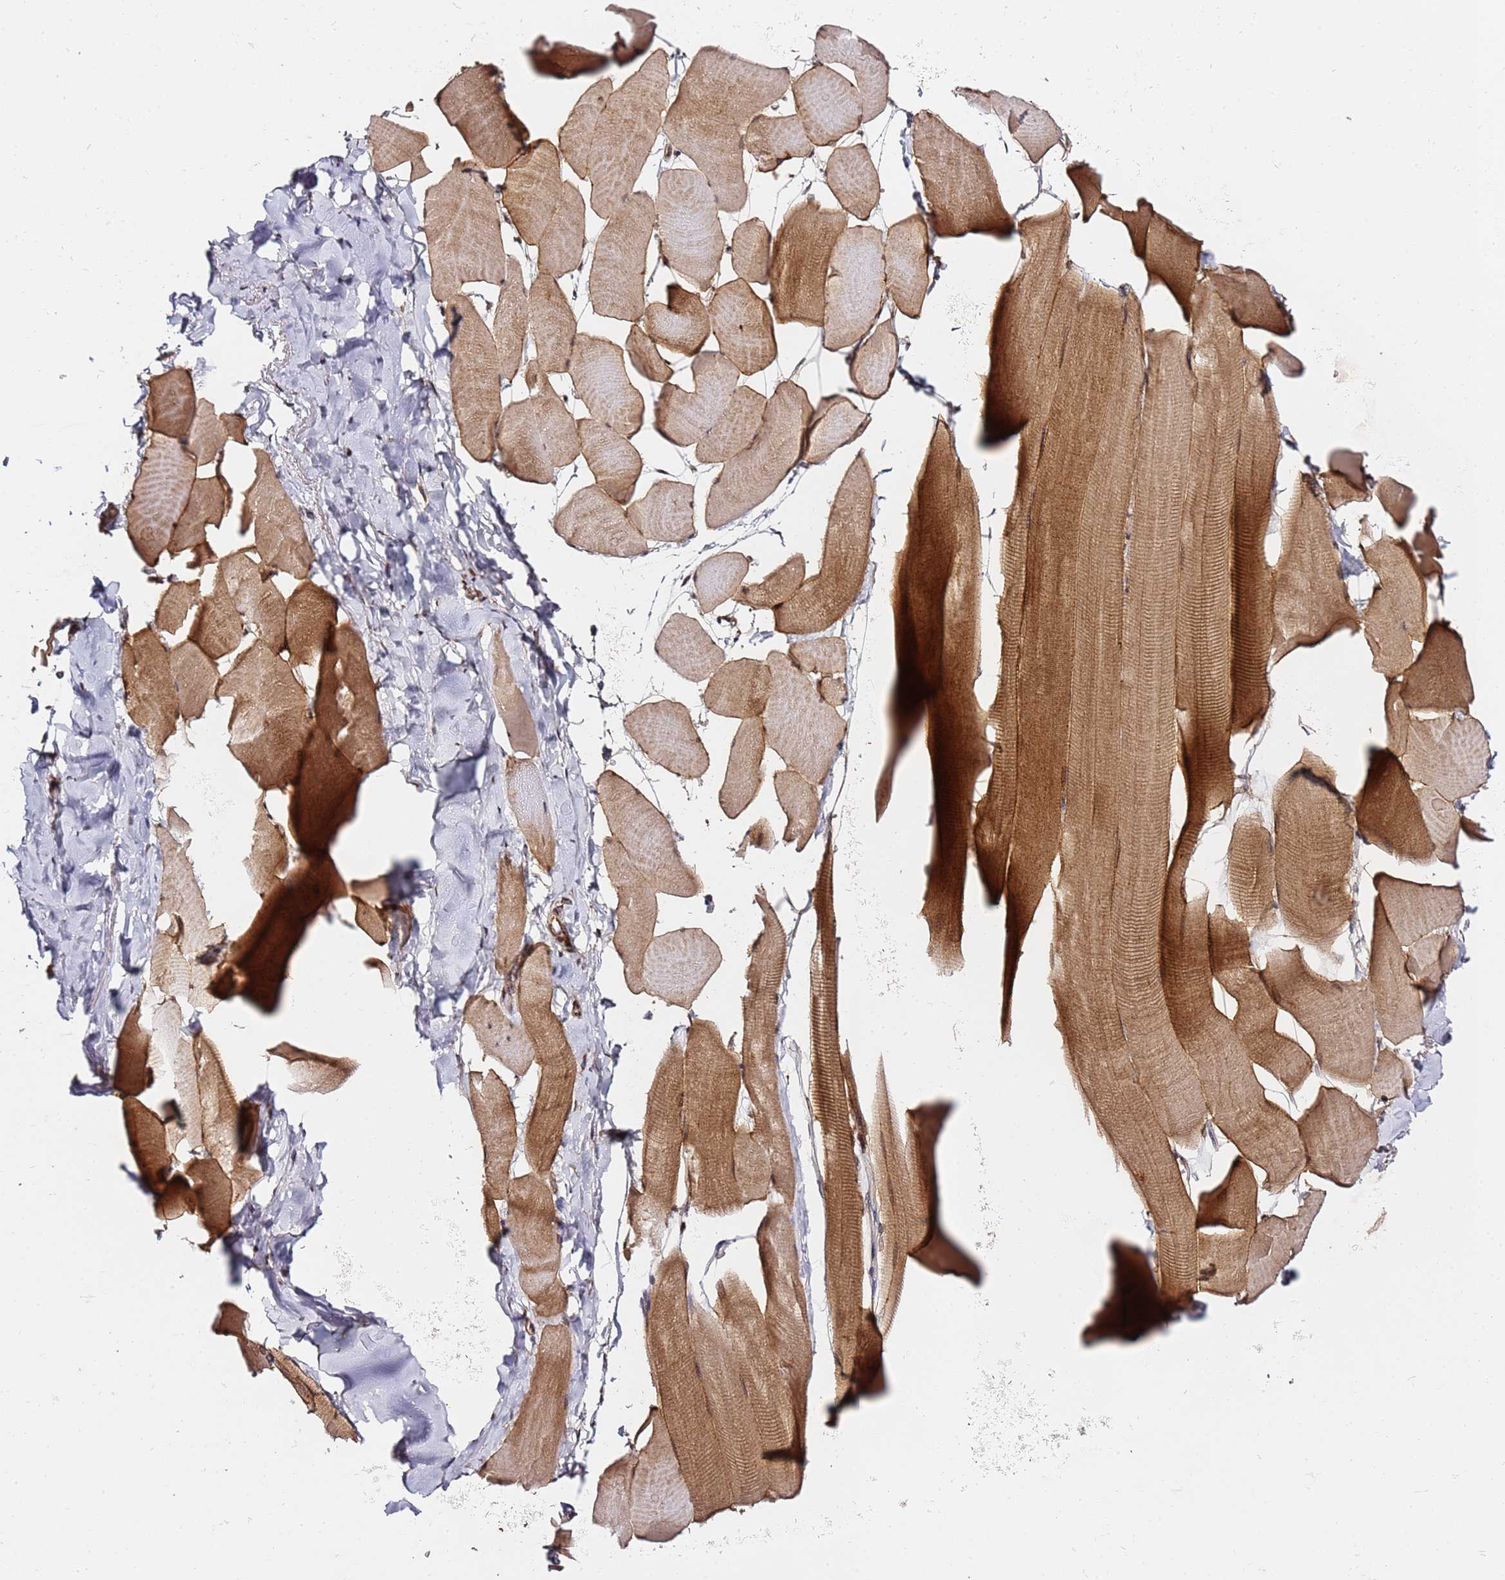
{"staining": {"intensity": "moderate", "quantity": "25%-75%", "location": "cytoplasmic/membranous"}, "tissue": "skeletal muscle", "cell_type": "Myocytes", "image_type": "normal", "snomed": [{"axis": "morphology", "description": "Normal tissue, NOS"}, {"axis": "topography", "description": "Skeletal muscle"}], "caption": "Protein staining of normal skeletal muscle demonstrates moderate cytoplasmic/membranous positivity in approximately 25%-75% of myocytes. Immunohistochemistry (ihc) stains the protein in brown and the nuclei are stained blue.", "gene": "PRKAB2", "patient": {"sex": "male", "age": 25}}